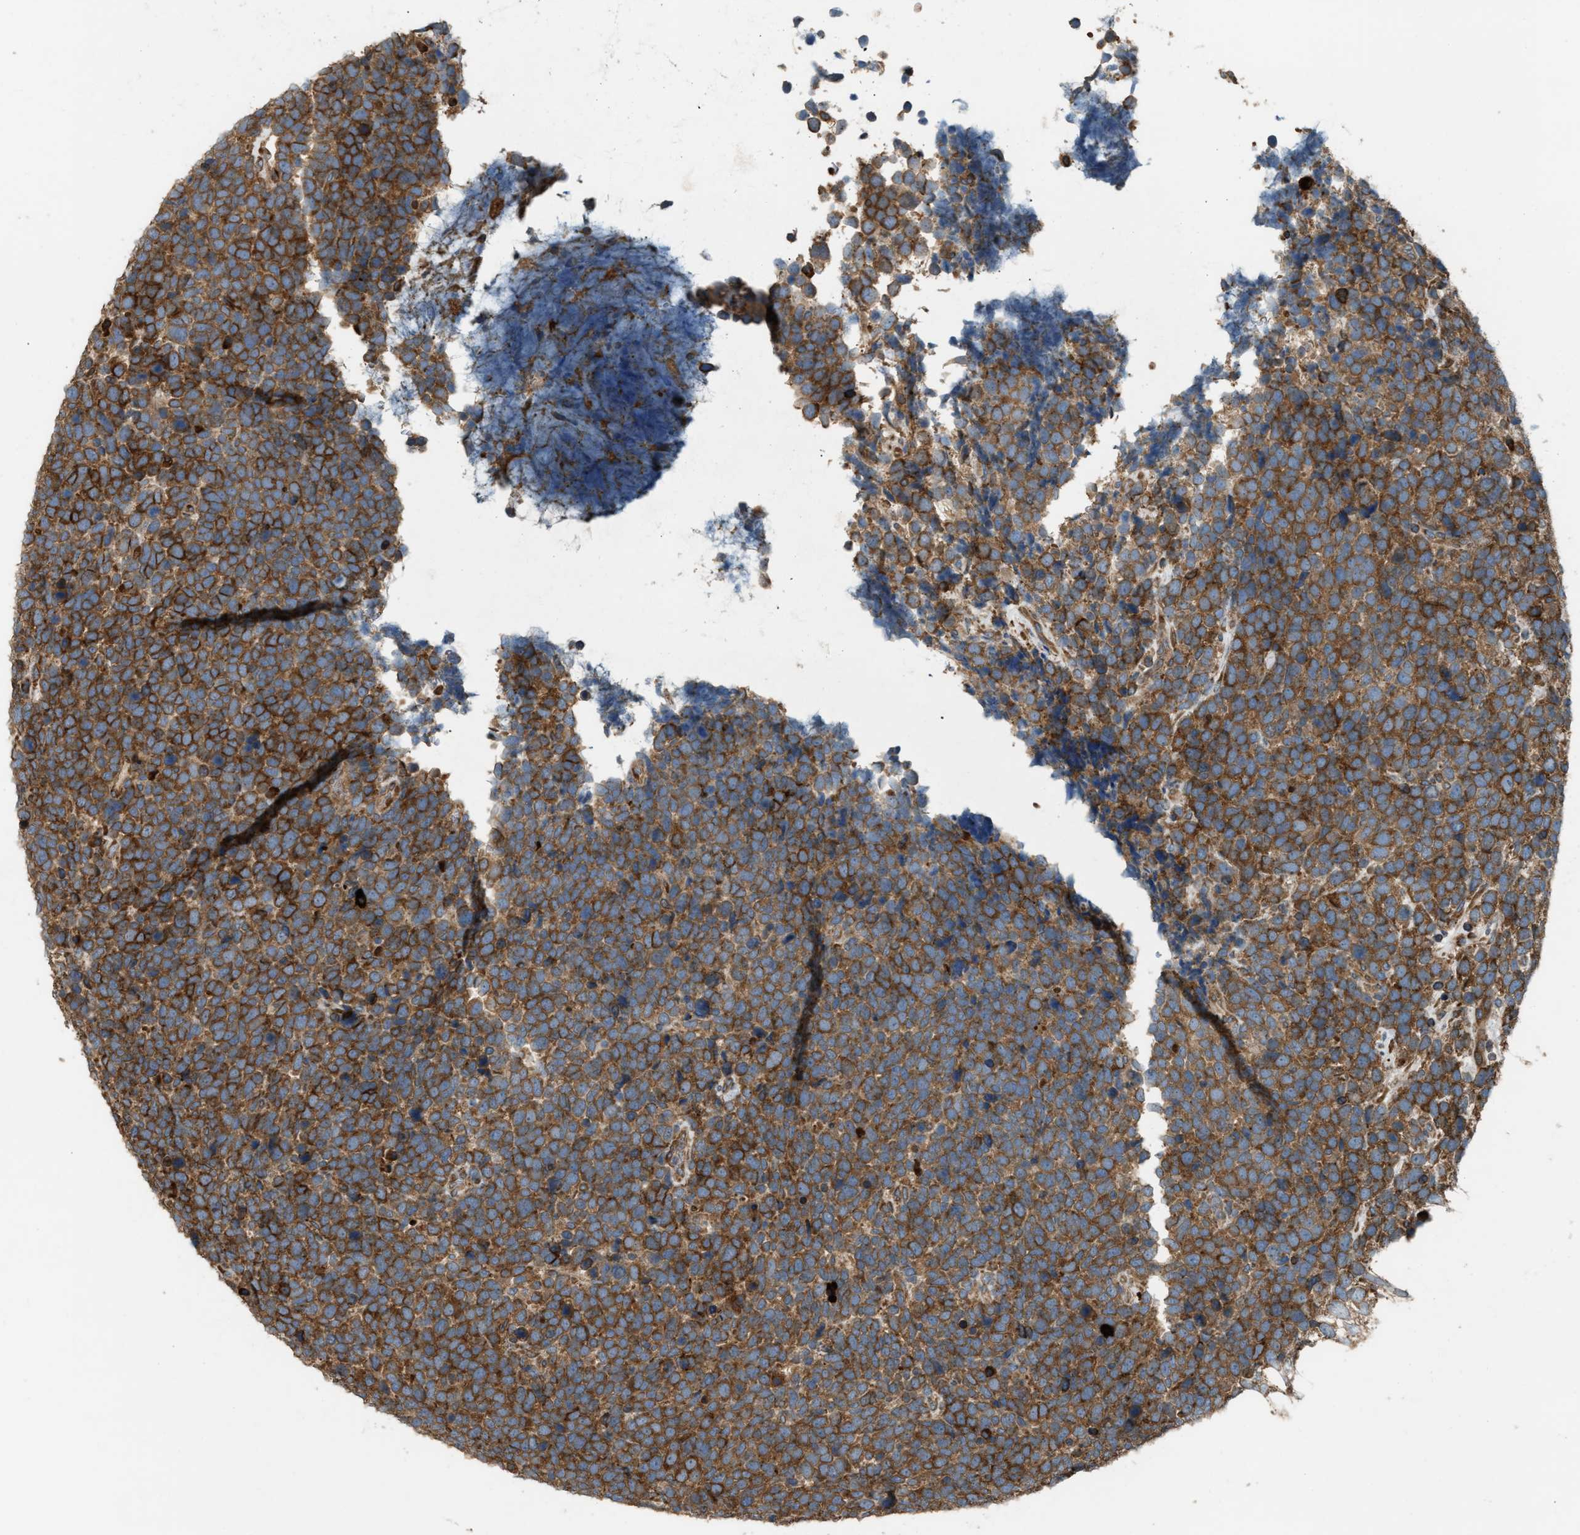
{"staining": {"intensity": "moderate", "quantity": ">75%", "location": "cytoplasmic/membranous"}, "tissue": "urothelial cancer", "cell_type": "Tumor cells", "image_type": "cancer", "snomed": [{"axis": "morphology", "description": "Urothelial carcinoma, High grade"}, {"axis": "topography", "description": "Urinary bladder"}], "caption": "Immunohistochemistry (IHC) micrograph of neoplastic tissue: human urothelial cancer stained using IHC shows medium levels of moderate protein expression localized specifically in the cytoplasmic/membranous of tumor cells, appearing as a cytoplasmic/membranous brown color.", "gene": "BAIAP2L1", "patient": {"sex": "female", "age": 82}}